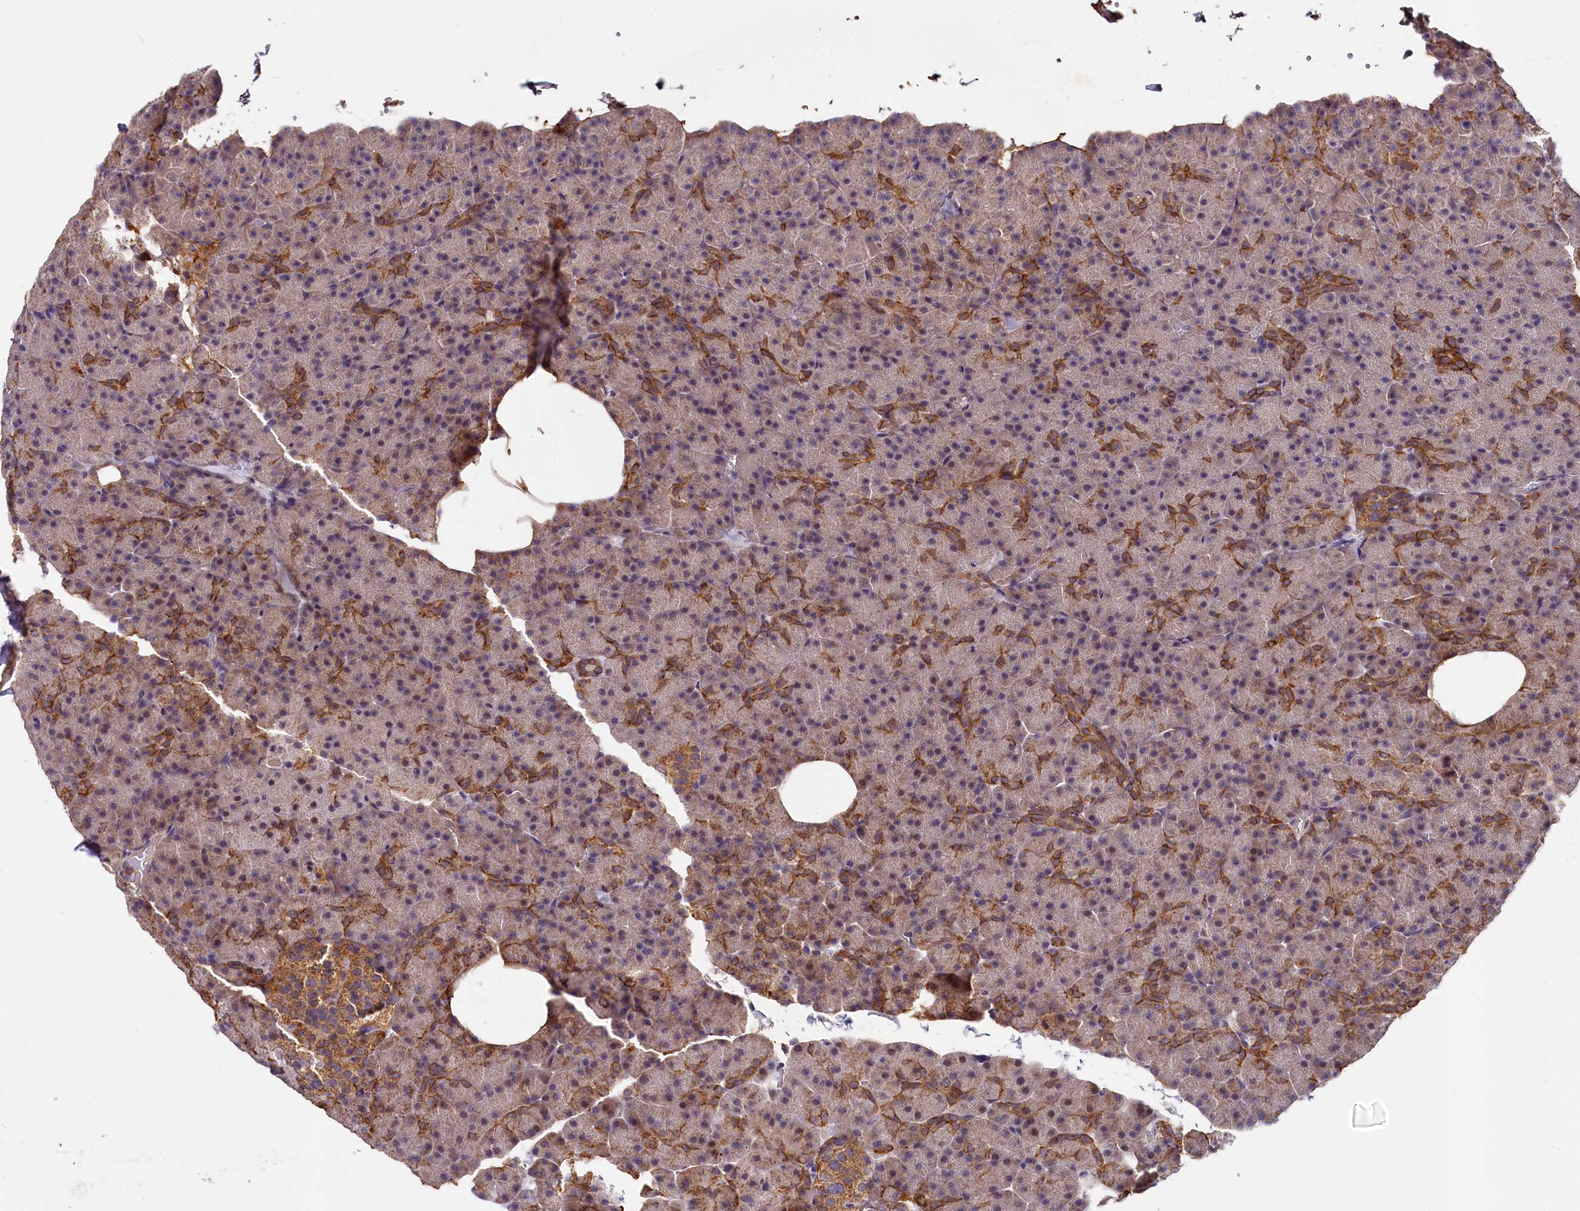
{"staining": {"intensity": "moderate", "quantity": "25%-75%", "location": "cytoplasmic/membranous"}, "tissue": "pancreas", "cell_type": "Exocrine glandular cells", "image_type": "normal", "snomed": [{"axis": "morphology", "description": "Normal tissue, NOS"}, {"axis": "morphology", "description": "Carcinoid, malignant, NOS"}, {"axis": "topography", "description": "Pancreas"}], "caption": "Protein staining shows moderate cytoplasmic/membranous staining in approximately 25%-75% of exocrine glandular cells in normal pancreas.", "gene": "SPRYD3", "patient": {"sex": "female", "age": 35}}